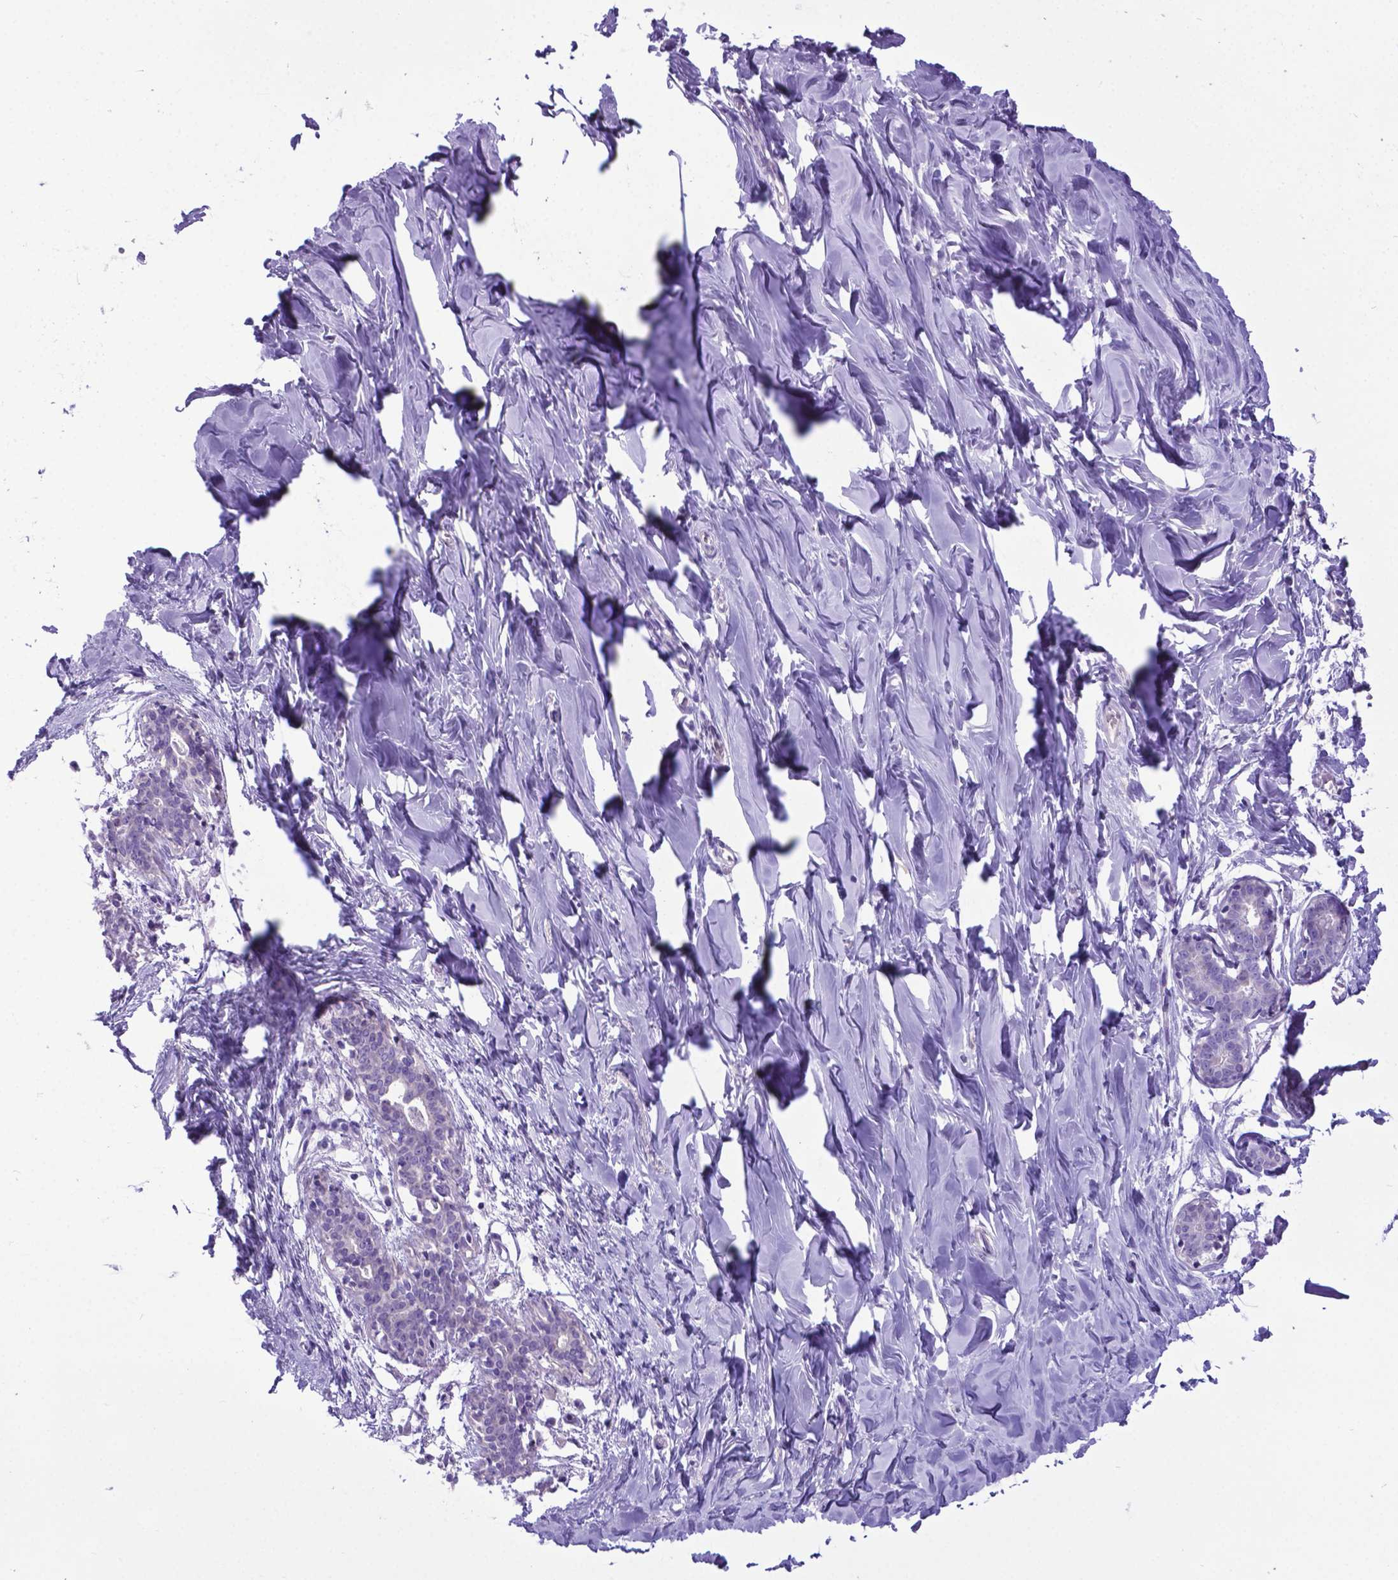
{"staining": {"intensity": "negative", "quantity": "none", "location": "none"}, "tissue": "breast", "cell_type": "Adipocytes", "image_type": "normal", "snomed": [{"axis": "morphology", "description": "Normal tissue, NOS"}, {"axis": "topography", "description": "Breast"}], "caption": "A high-resolution photomicrograph shows IHC staining of benign breast, which demonstrates no significant staining in adipocytes. (Brightfield microscopy of DAB IHC at high magnification).", "gene": "ADRA2B", "patient": {"sex": "female", "age": 27}}